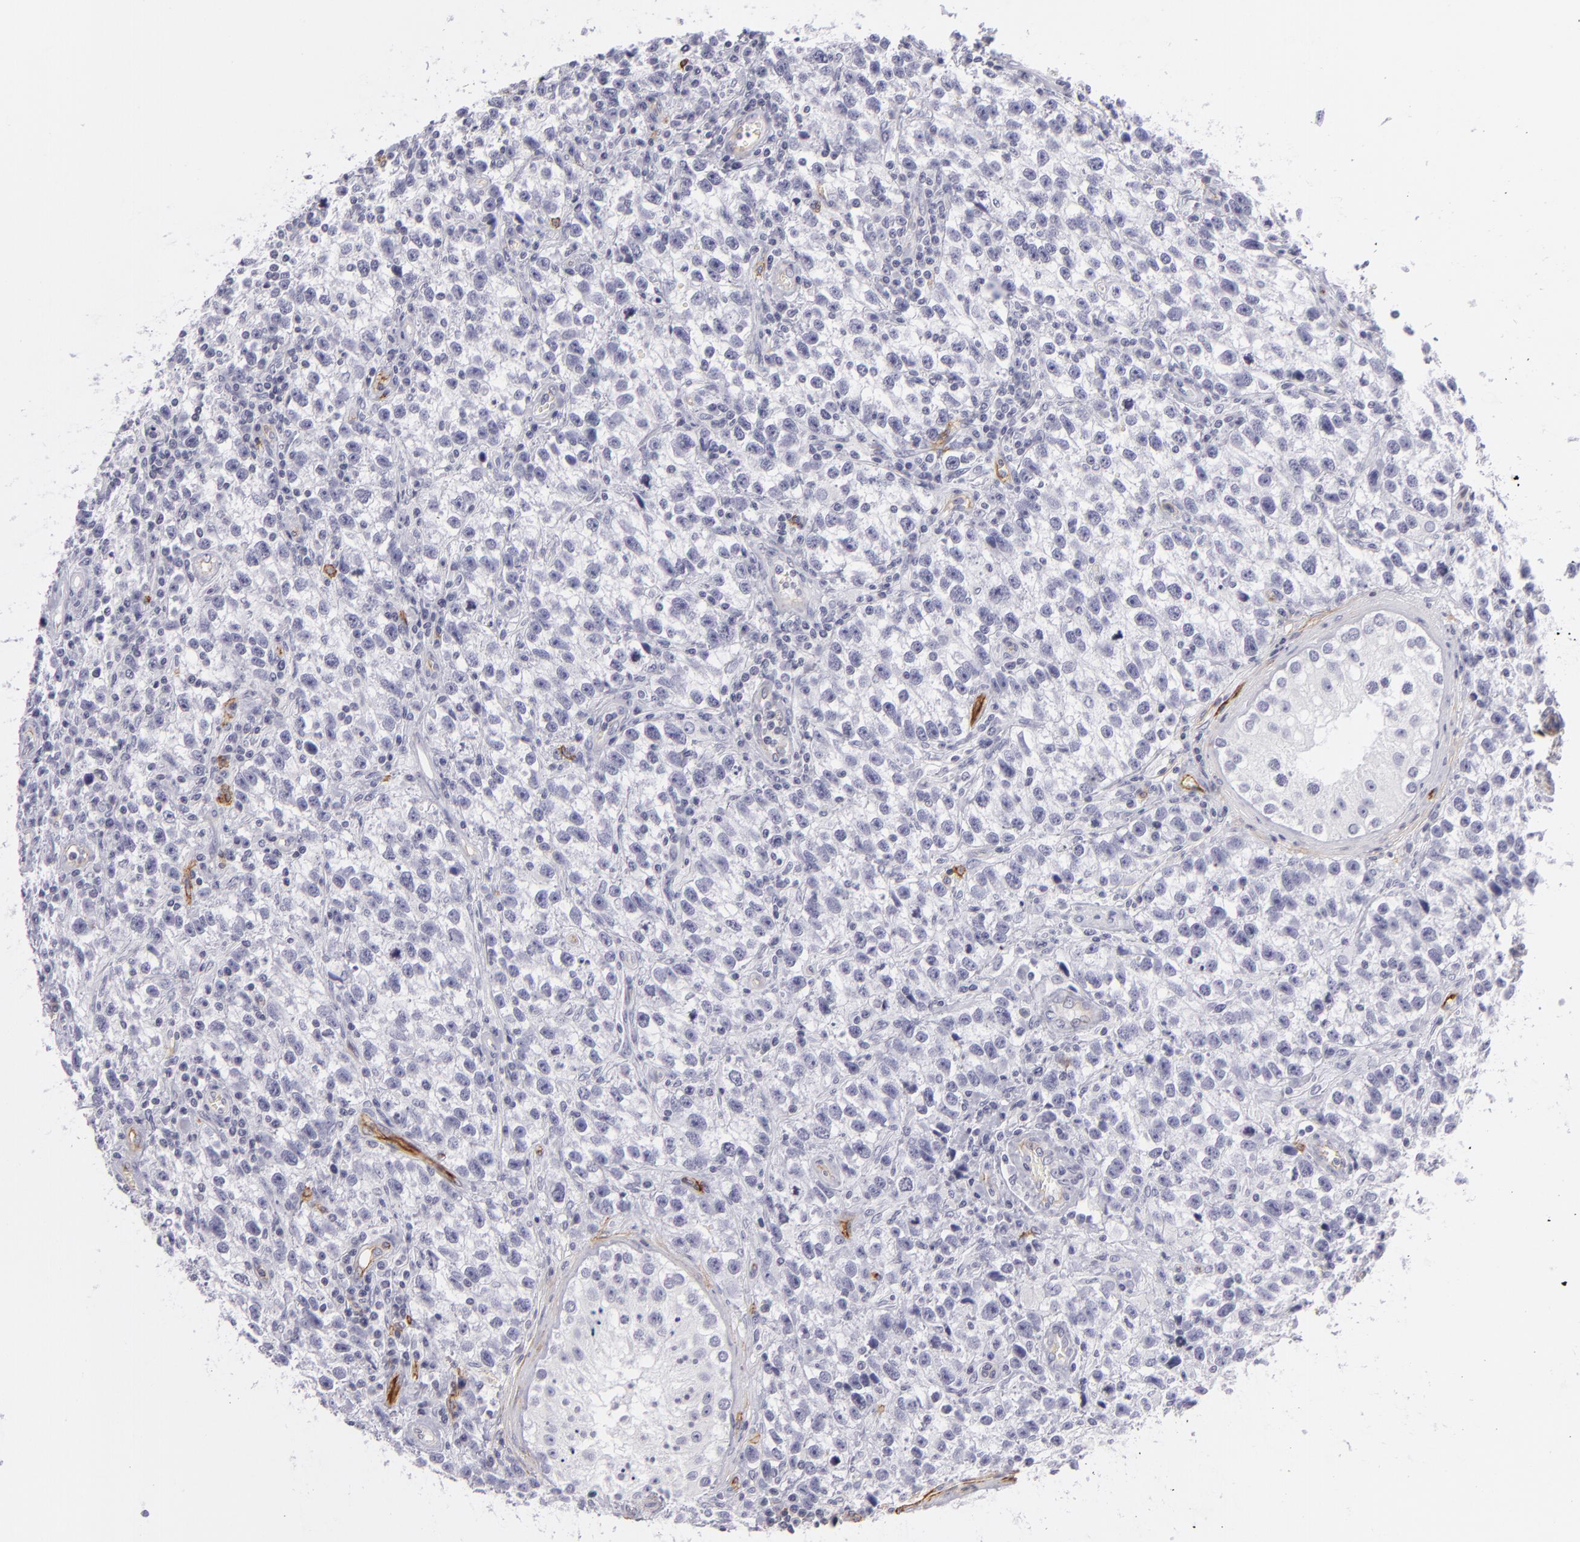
{"staining": {"intensity": "negative", "quantity": "none", "location": "none"}, "tissue": "testis cancer", "cell_type": "Tumor cells", "image_type": "cancer", "snomed": [{"axis": "morphology", "description": "Seminoma, NOS"}, {"axis": "topography", "description": "Testis"}], "caption": "IHC of human testis seminoma exhibits no staining in tumor cells. The staining was performed using DAB (3,3'-diaminobenzidine) to visualize the protein expression in brown, while the nuclei were stained in blue with hematoxylin (Magnification: 20x).", "gene": "THBD", "patient": {"sex": "male", "age": 38}}